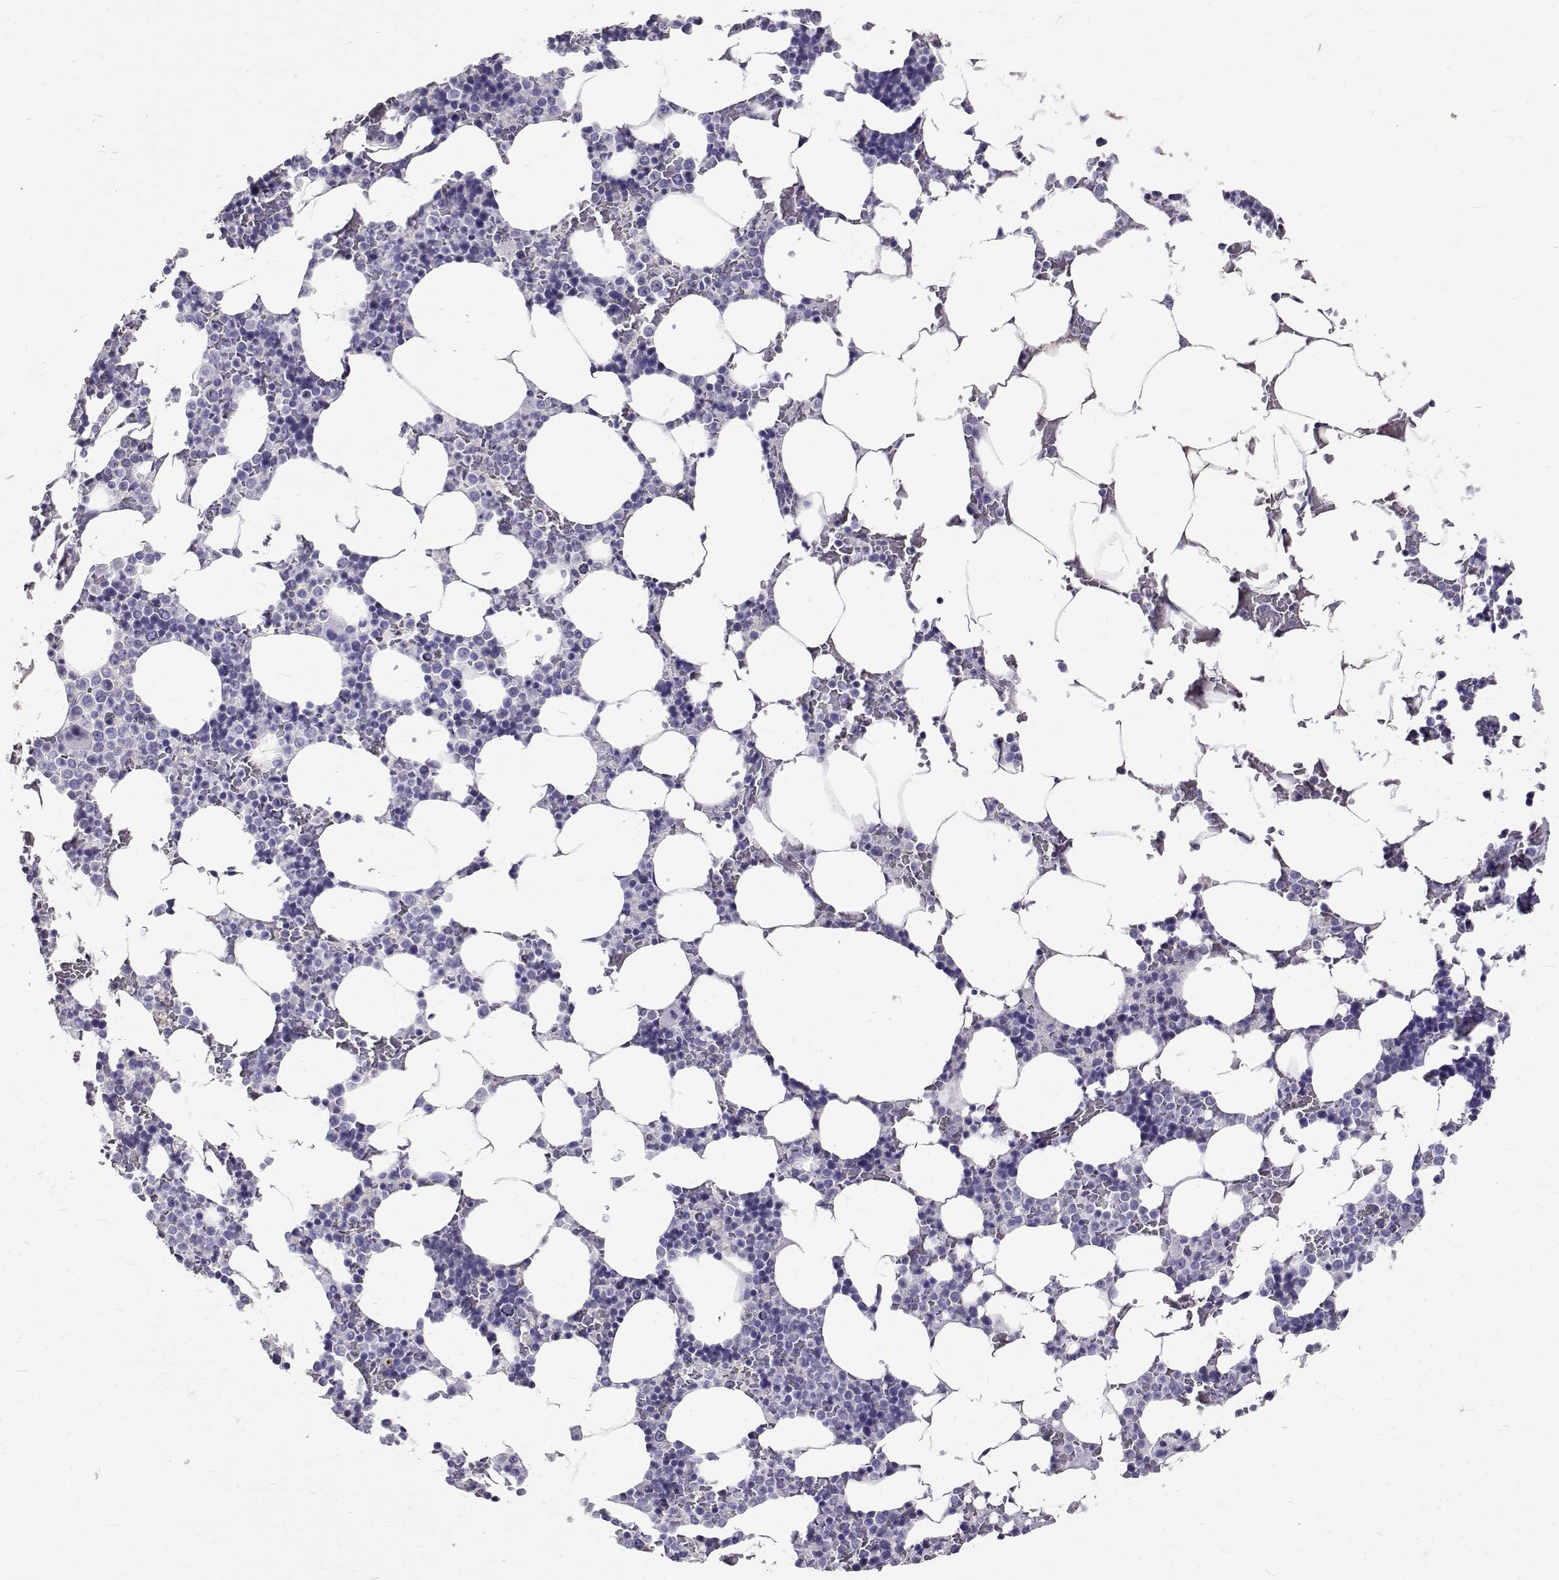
{"staining": {"intensity": "negative", "quantity": "none", "location": "none"}, "tissue": "bone marrow", "cell_type": "Hematopoietic cells", "image_type": "normal", "snomed": [{"axis": "morphology", "description": "Normal tissue, NOS"}, {"axis": "topography", "description": "Bone marrow"}], "caption": "This is an immunohistochemistry (IHC) image of benign bone marrow. There is no expression in hematopoietic cells.", "gene": "IGSF1", "patient": {"sex": "male", "age": 51}}